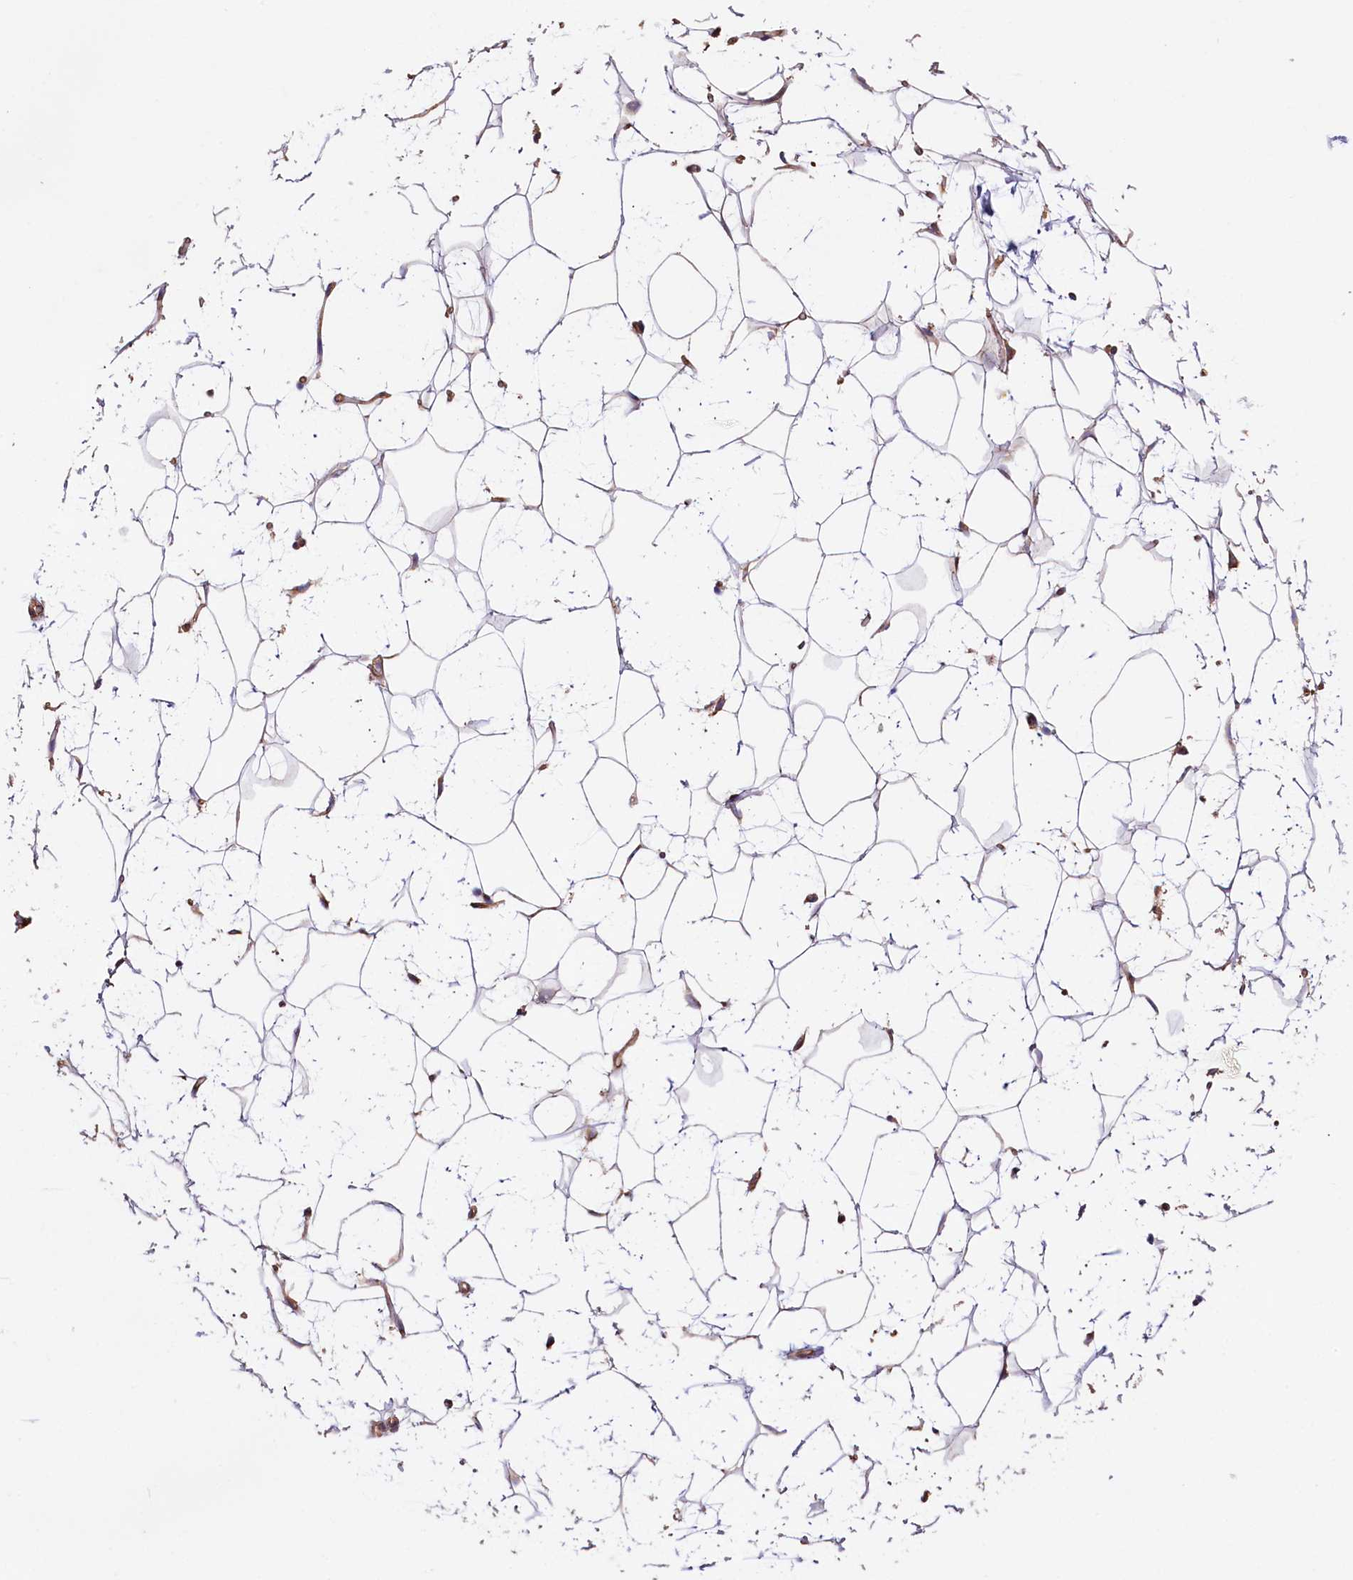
{"staining": {"intensity": "negative", "quantity": "none", "location": "none"}, "tissue": "adipose tissue", "cell_type": "Adipocytes", "image_type": "normal", "snomed": [{"axis": "morphology", "description": "Normal tissue, NOS"}, {"axis": "topography", "description": "Breast"}], "caption": "Adipocytes show no significant protein expression in unremarkable adipose tissue. (DAB immunohistochemistry (IHC), high magnification).", "gene": "CEP295", "patient": {"sex": "female", "age": 26}}